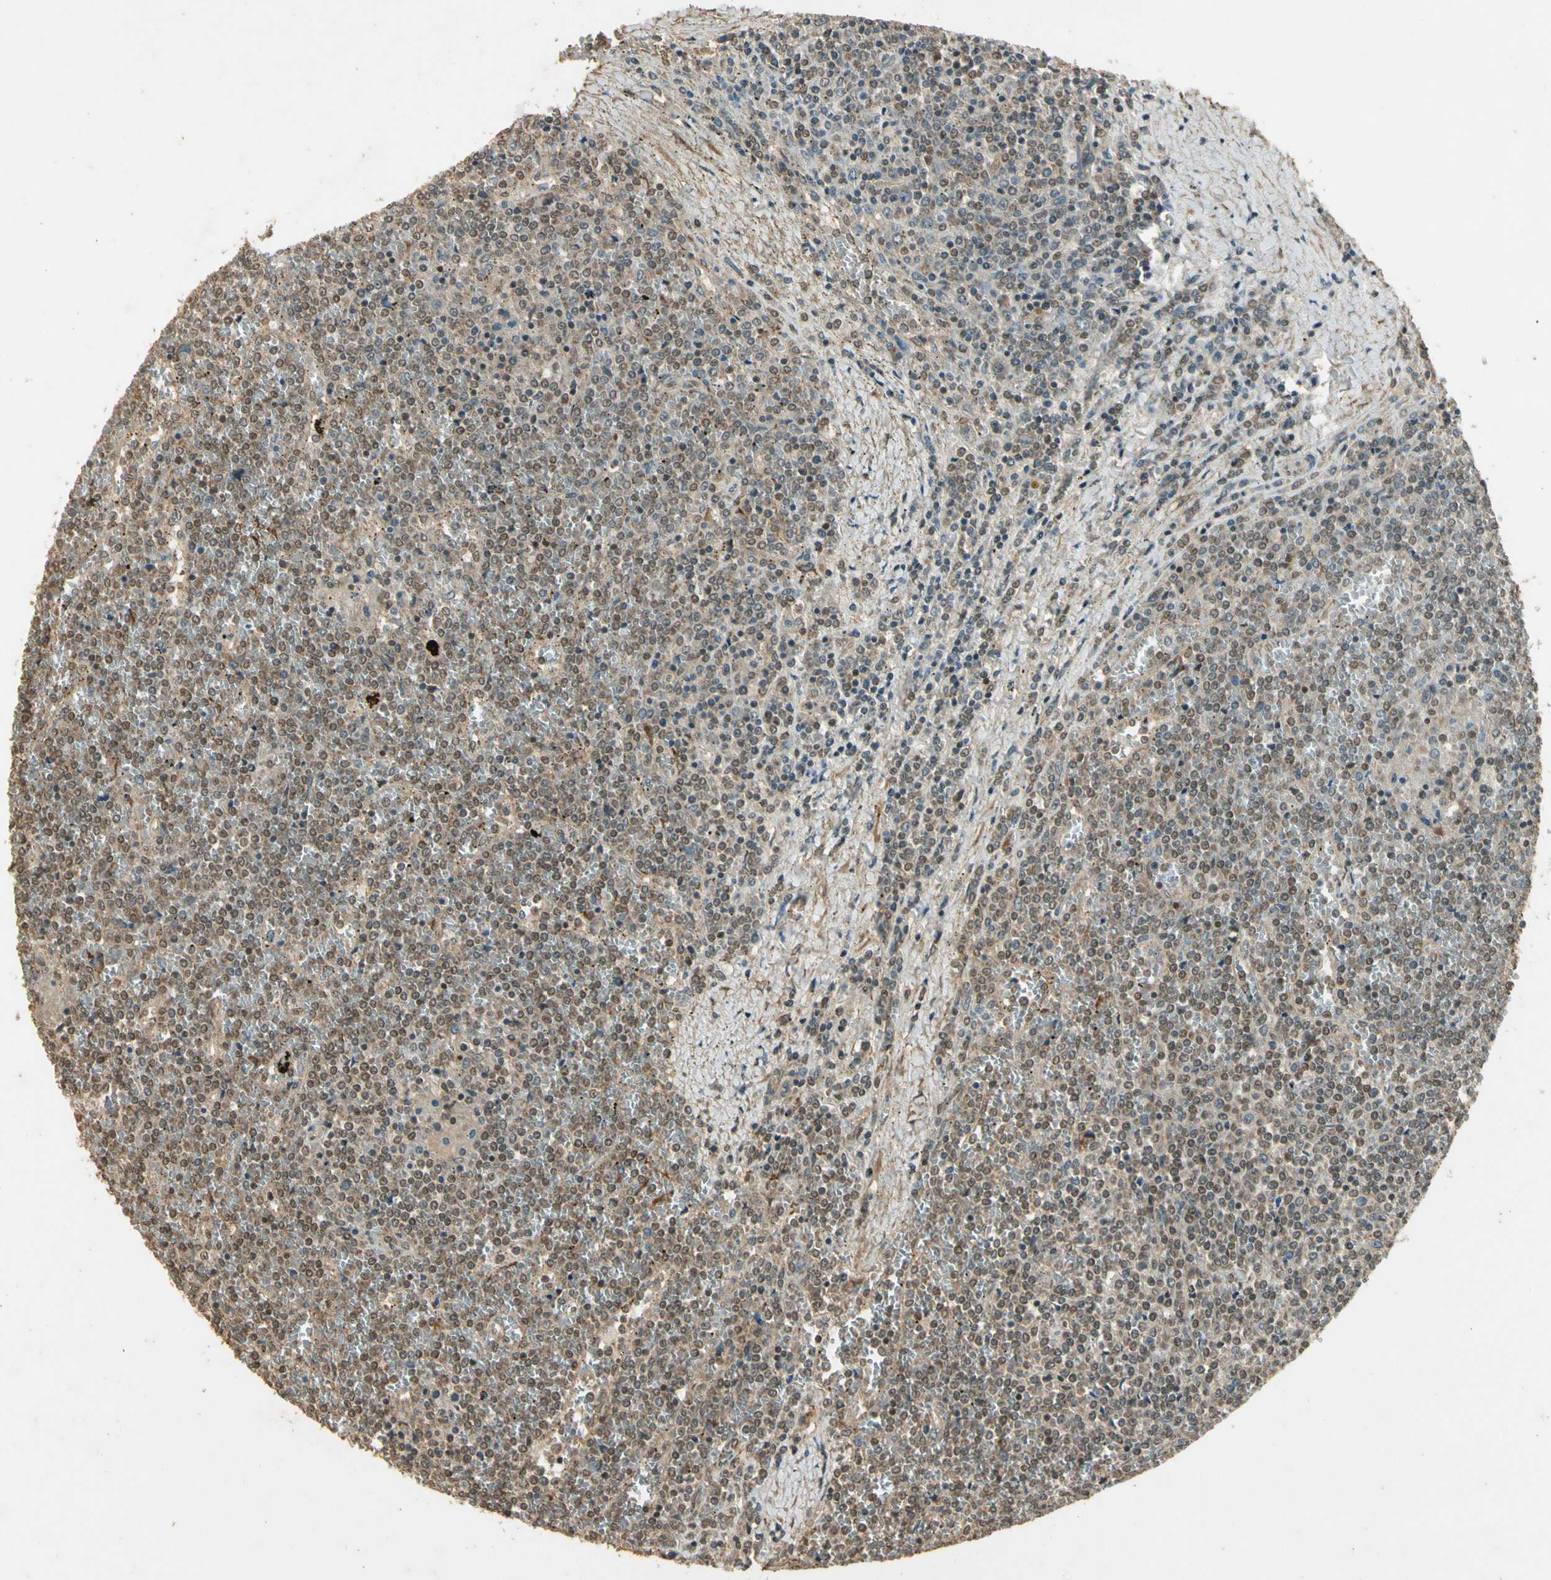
{"staining": {"intensity": "weak", "quantity": ">75%", "location": "nuclear"}, "tissue": "lymphoma", "cell_type": "Tumor cells", "image_type": "cancer", "snomed": [{"axis": "morphology", "description": "Malignant lymphoma, non-Hodgkin's type, Low grade"}, {"axis": "topography", "description": "Spleen"}], "caption": "Lymphoma stained with a protein marker displays weak staining in tumor cells.", "gene": "GMEB2", "patient": {"sex": "female", "age": 19}}